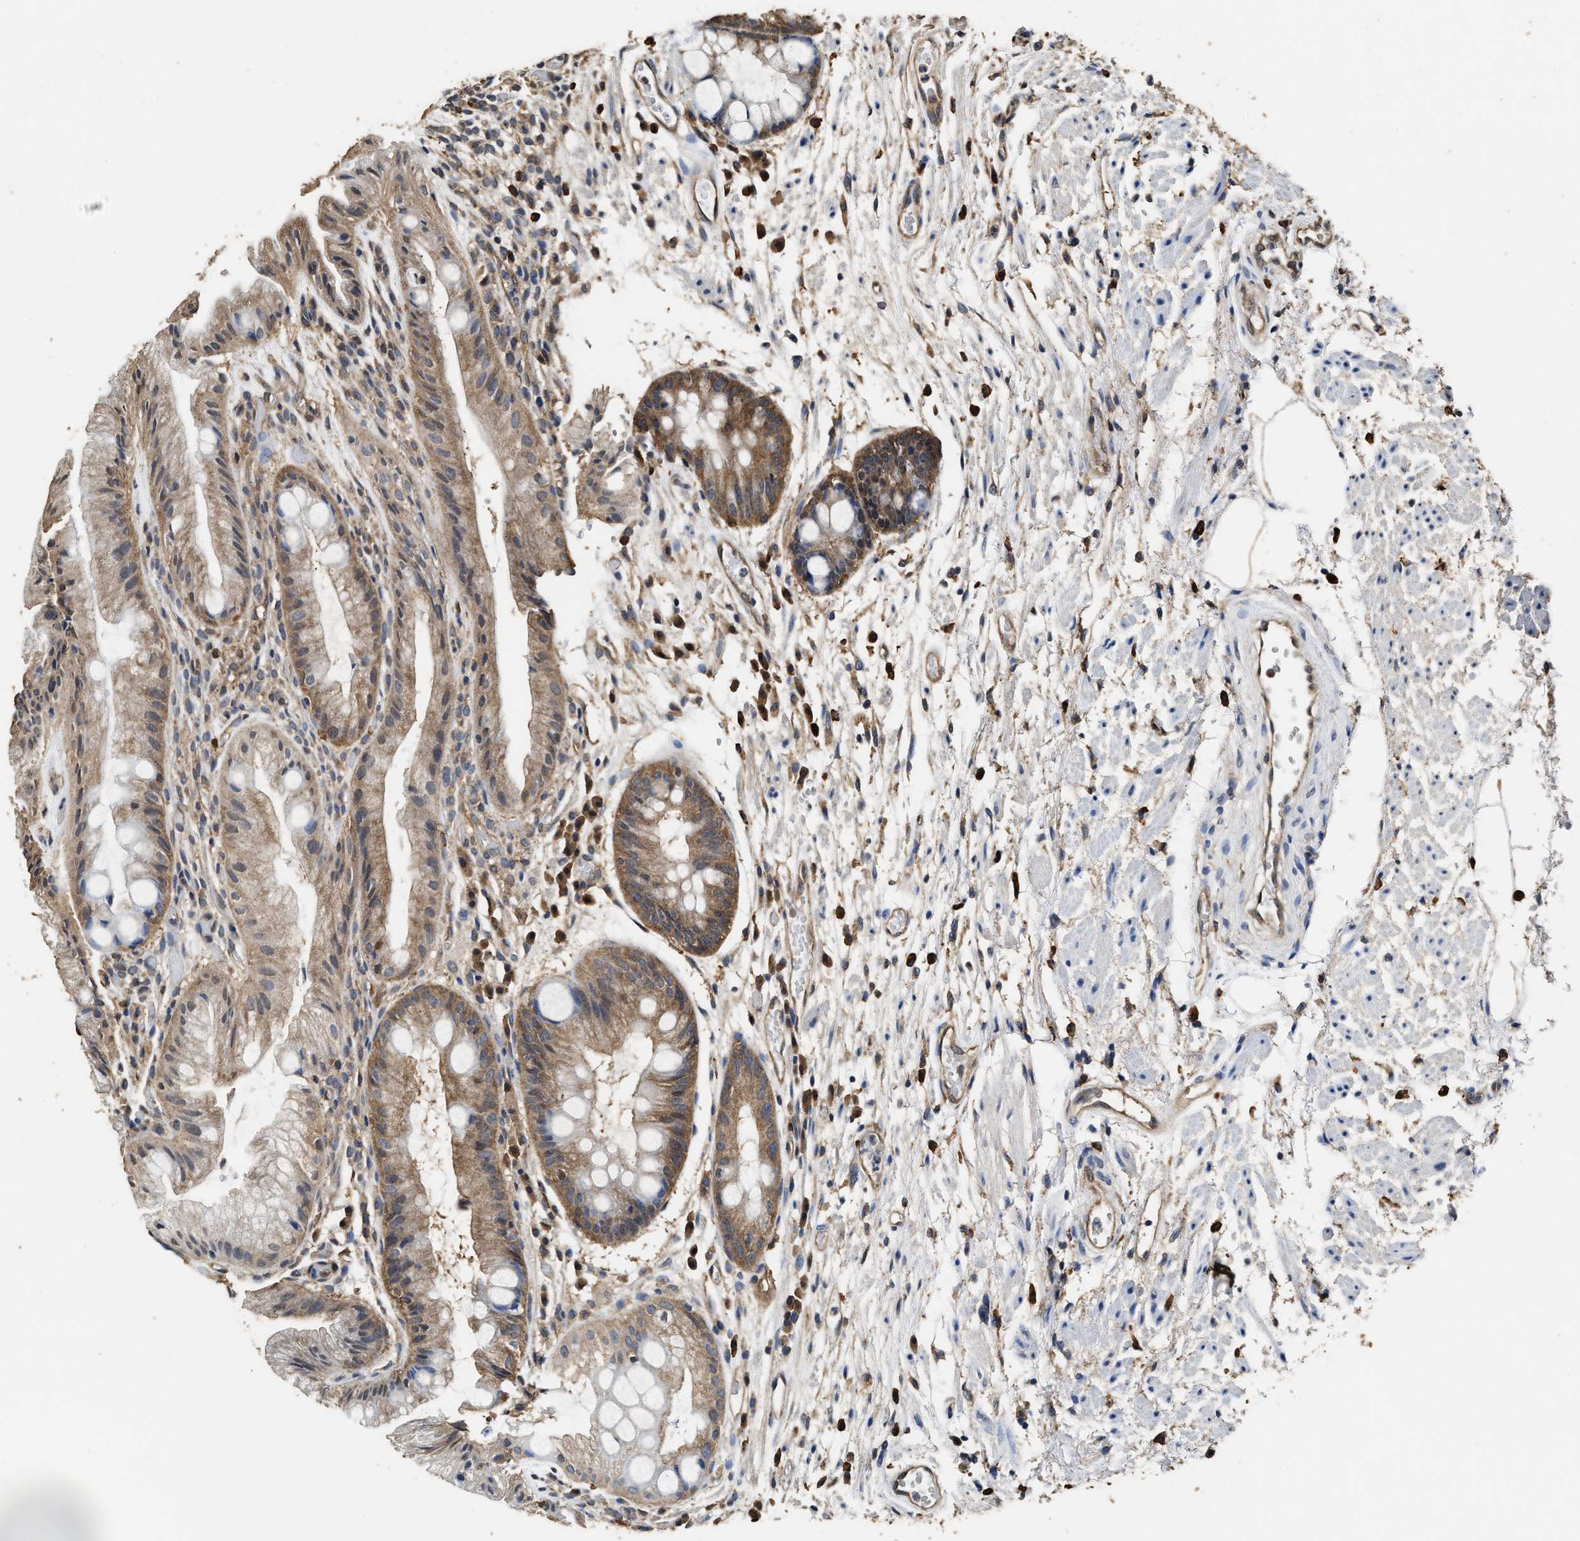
{"staining": {"intensity": "moderate", "quantity": ">75%", "location": "cytoplasmic/membranous,nuclear"}, "tissue": "stomach", "cell_type": "Glandular cells", "image_type": "normal", "snomed": [{"axis": "morphology", "description": "Normal tissue, NOS"}, {"axis": "topography", "description": "Stomach, upper"}], "caption": "Moderate cytoplasmic/membranous,nuclear protein staining is present in about >75% of glandular cells in stomach.", "gene": "YWHAE", "patient": {"sex": "male", "age": 72}}